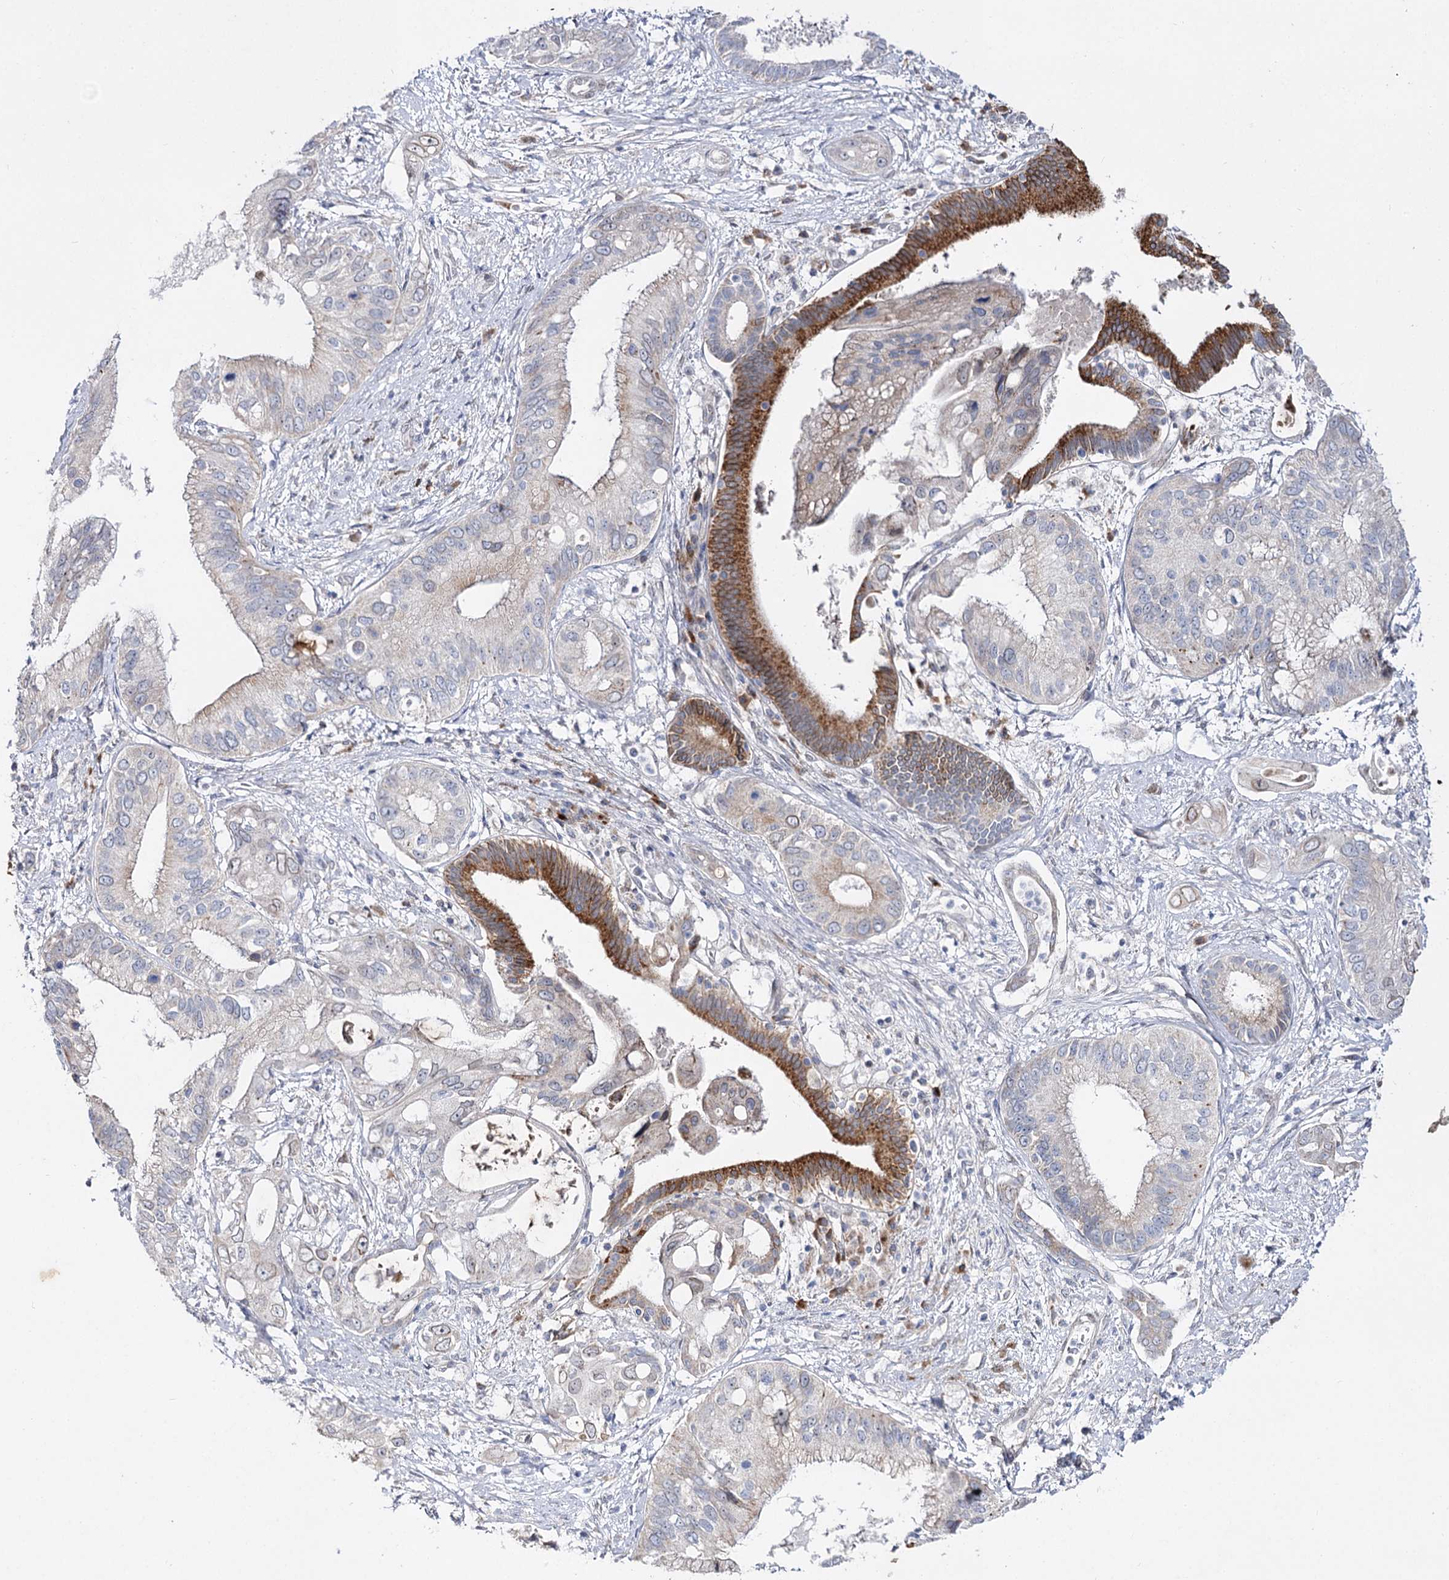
{"staining": {"intensity": "negative", "quantity": "none", "location": "none"}, "tissue": "pancreatic cancer", "cell_type": "Tumor cells", "image_type": "cancer", "snomed": [{"axis": "morphology", "description": "Inflammation, NOS"}, {"axis": "morphology", "description": "Adenocarcinoma, NOS"}, {"axis": "topography", "description": "Pancreas"}], "caption": "DAB (3,3'-diaminobenzidine) immunohistochemical staining of human pancreatic cancer demonstrates no significant expression in tumor cells.", "gene": "C11orf80", "patient": {"sex": "female", "age": 56}}